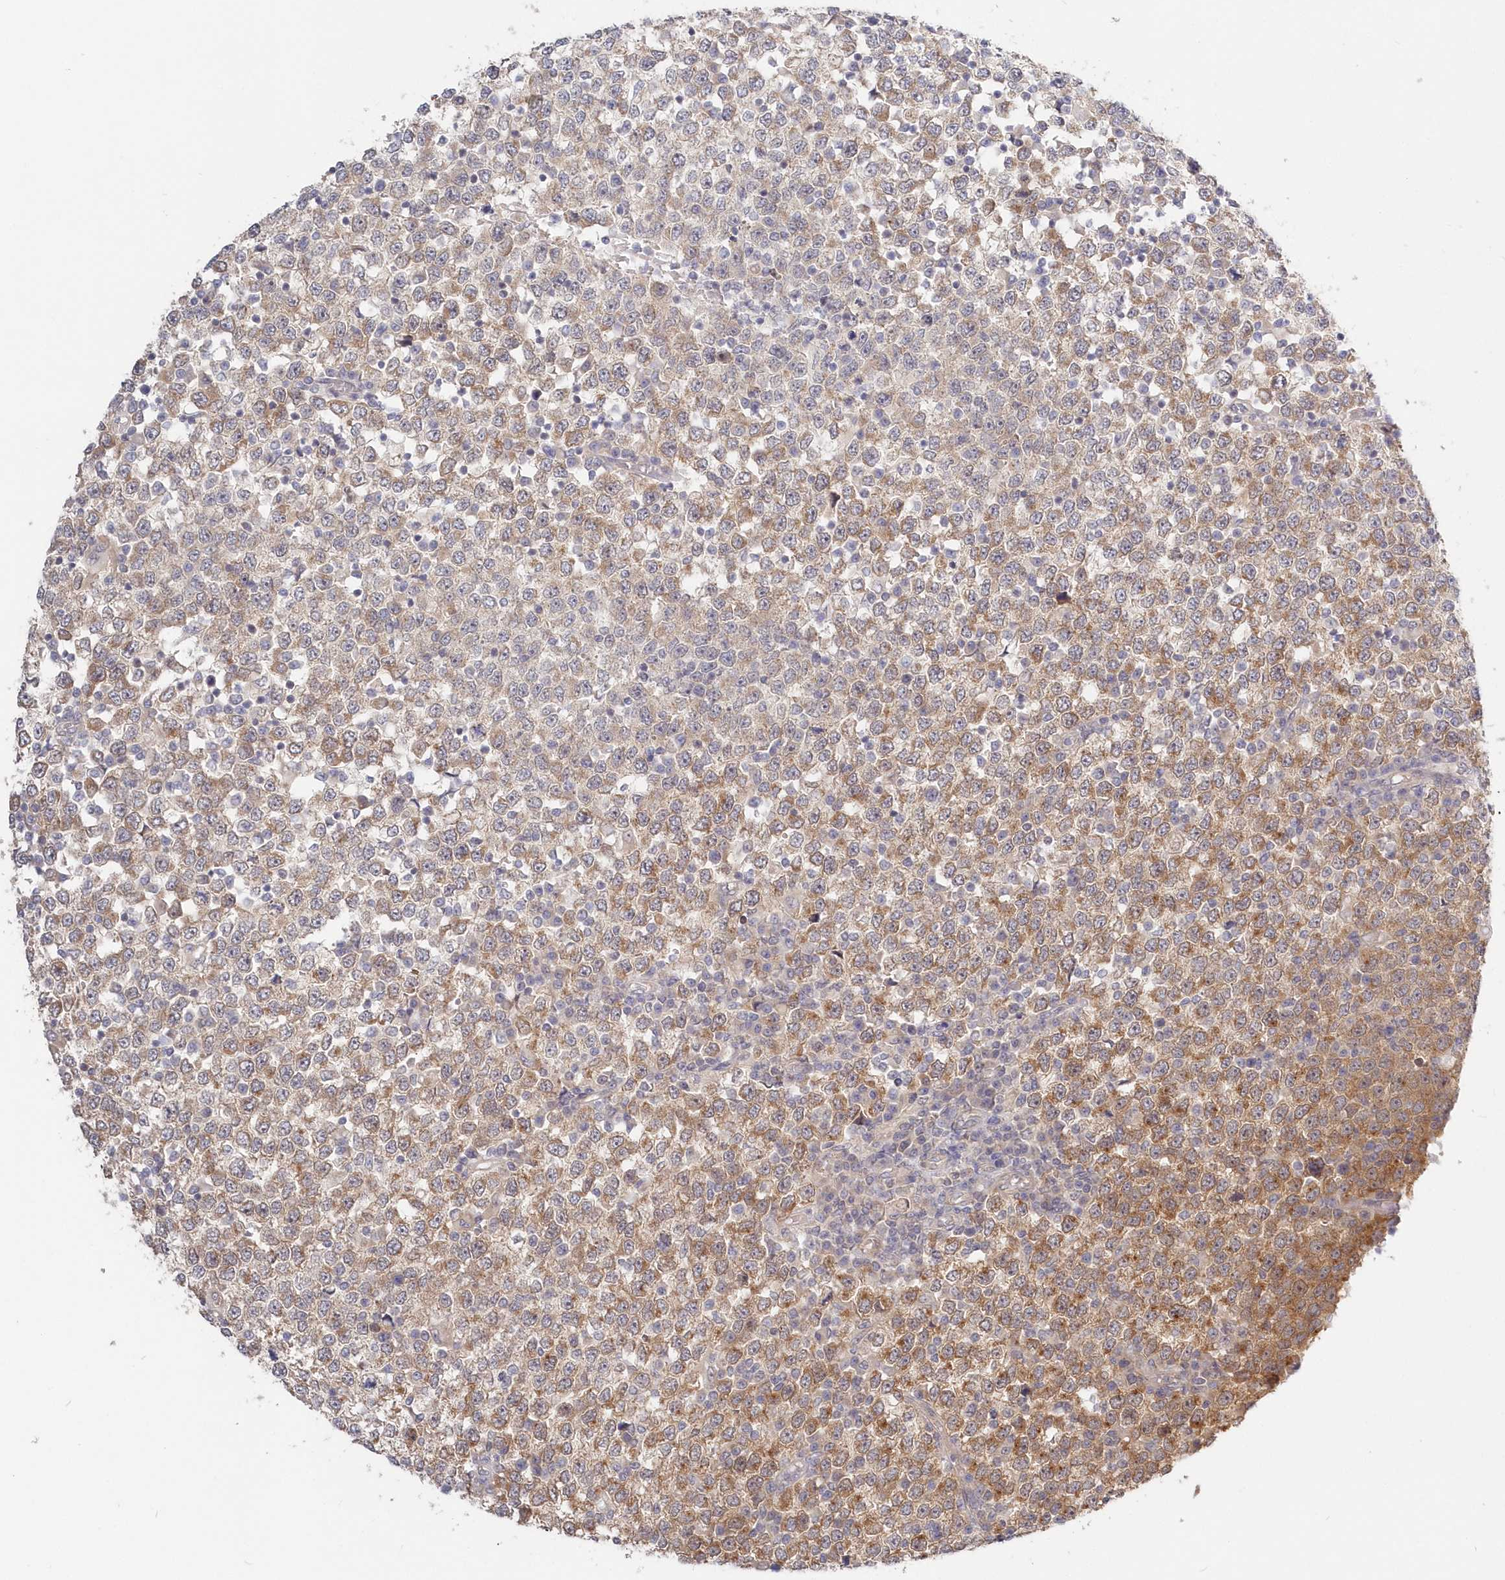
{"staining": {"intensity": "moderate", "quantity": "25%-75%", "location": "cytoplasmic/membranous"}, "tissue": "testis cancer", "cell_type": "Tumor cells", "image_type": "cancer", "snomed": [{"axis": "morphology", "description": "Seminoma, NOS"}, {"axis": "topography", "description": "Testis"}], "caption": "Protein analysis of testis seminoma tissue exhibits moderate cytoplasmic/membranous expression in about 25%-75% of tumor cells.", "gene": "KATNA1", "patient": {"sex": "male", "age": 65}}